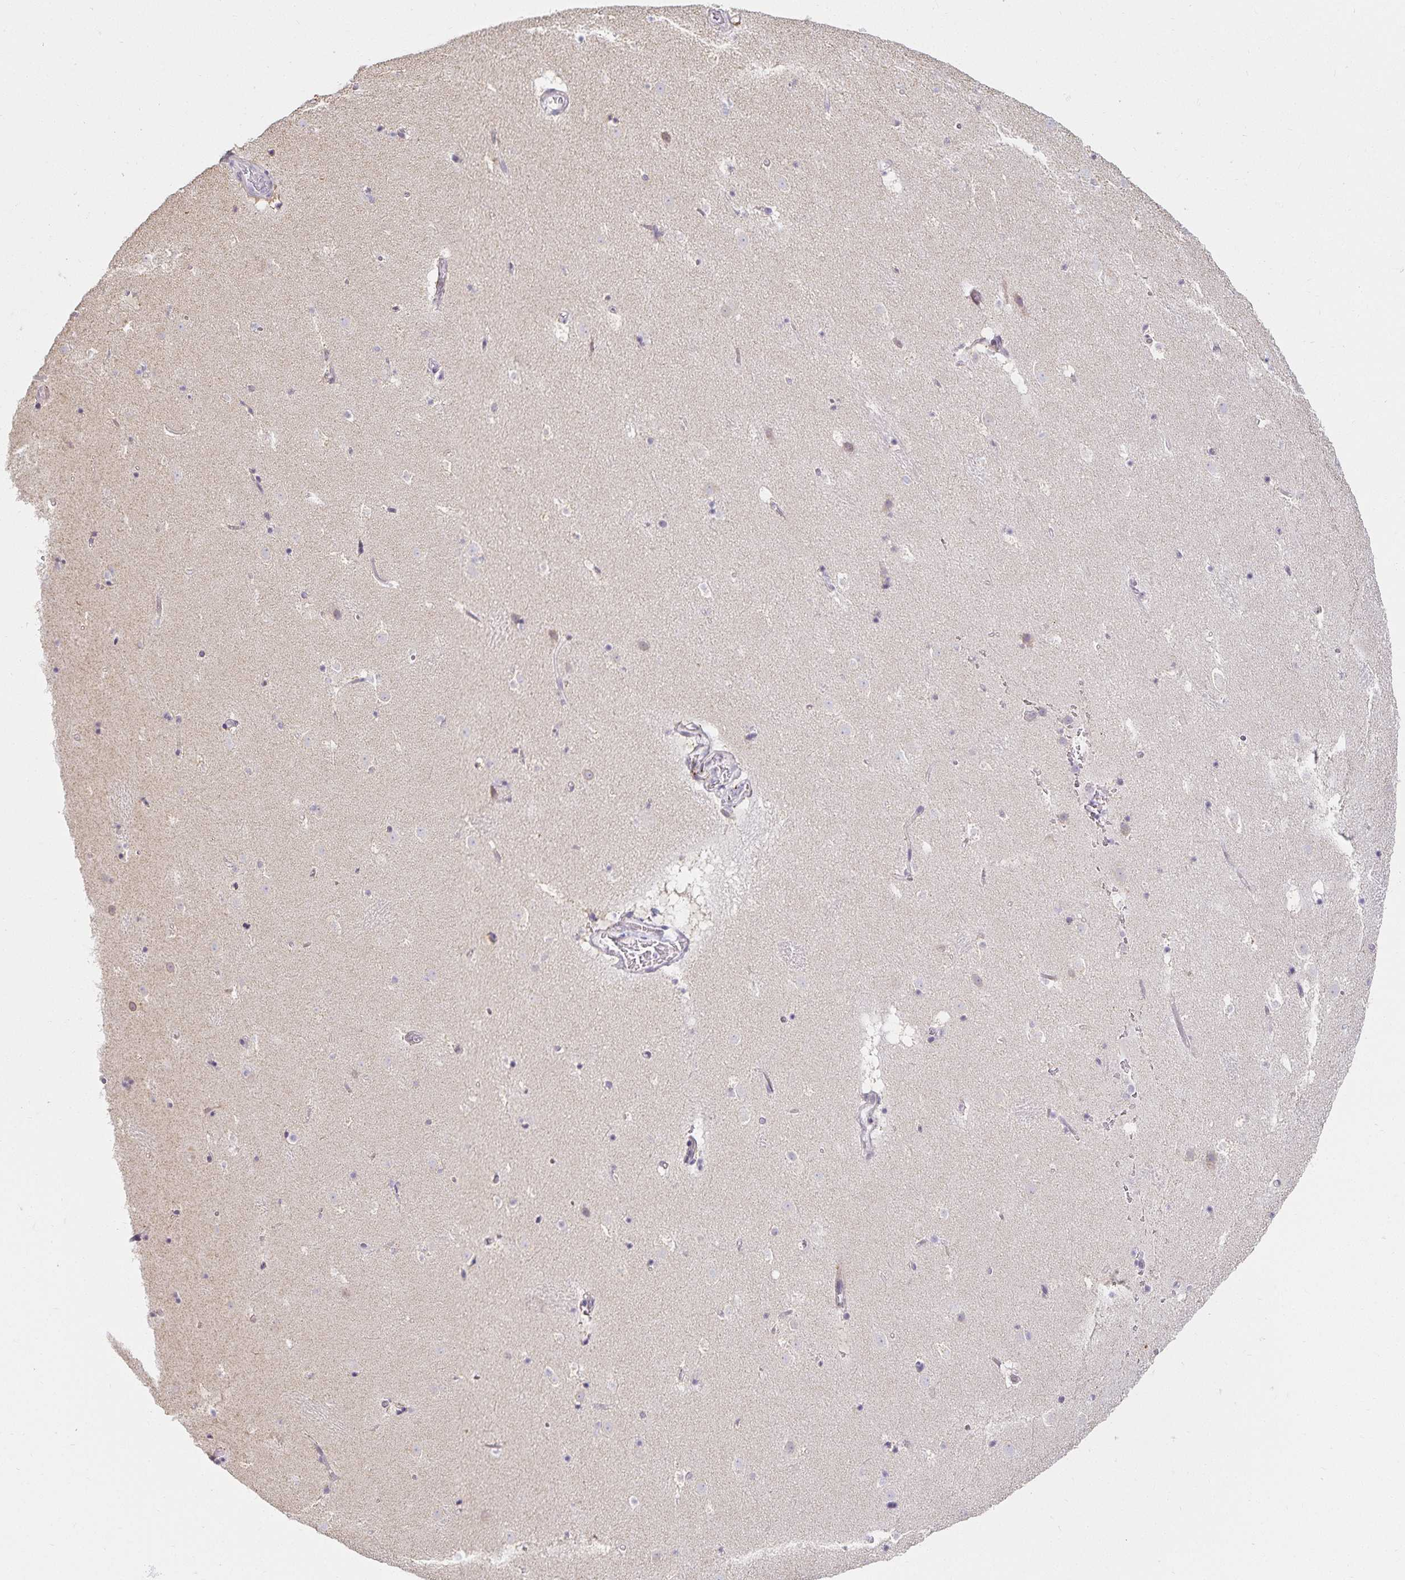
{"staining": {"intensity": "negative", "quantity": "none", "location": "none"}, "tissue": "caudate", "cell_type": "Glial cells", "image_type": "normal", "snomed": [{"axis": "morphology", "description": "Normal tissue, NOS"}, {"axis": "topography", "description": "Lateral ventricle wall"}], "caption": "Glial cells are negative for protein expression in normal human caudate. The staining was performed using DAB to visualize the protein expression in brown, while the nuclei were stained in blue with hematoxylin (Magnification: 20x).", "gene": "GP2", "patient": {"sex": "male", "age": 37}}